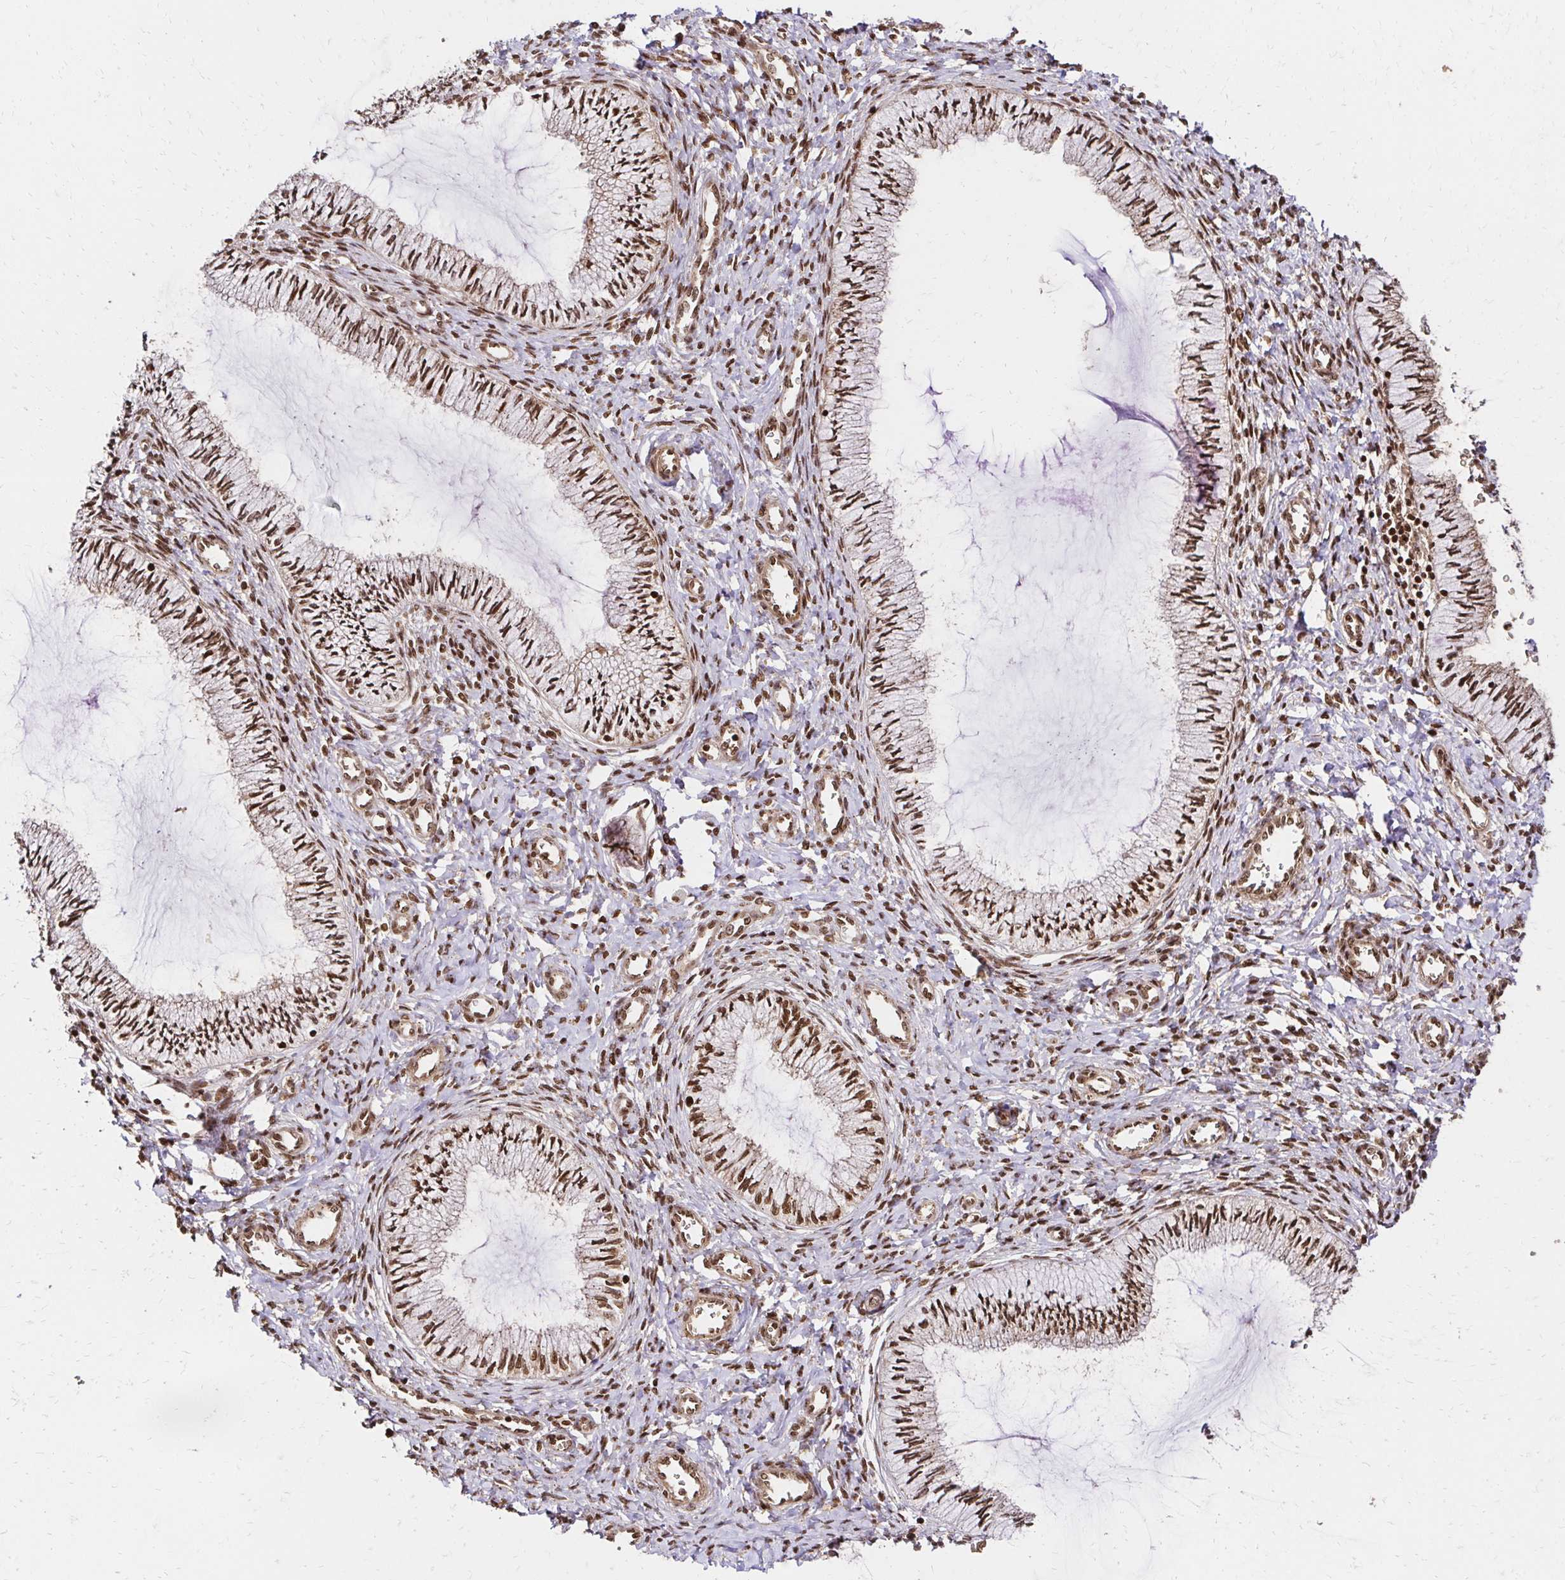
{"staining": {"intensity": "moderate", "quantity": ">75%", "location": "nuclear"}, "tissue": "cervix", "cell_type": "Glandular cells", "image_type": "normal", "snomed": [{"axis": "morphology", "description": "Normal tissue, NOS"}, {"axis": "topography", "description": "Cervix"}], "caption": "Immunohistochemistry staining of normal cervix, which exhibits medium levels of moderate nuclear expression in approximately >75% of glandular cells indicating moderate nuclear protein staining. The staining was performed using DAB (brown) for protein detection and nuclei were counterstained in hematoxylin (blue).", "gene": "GLYR1", "patient": {"sex": "female", "age": 24}}